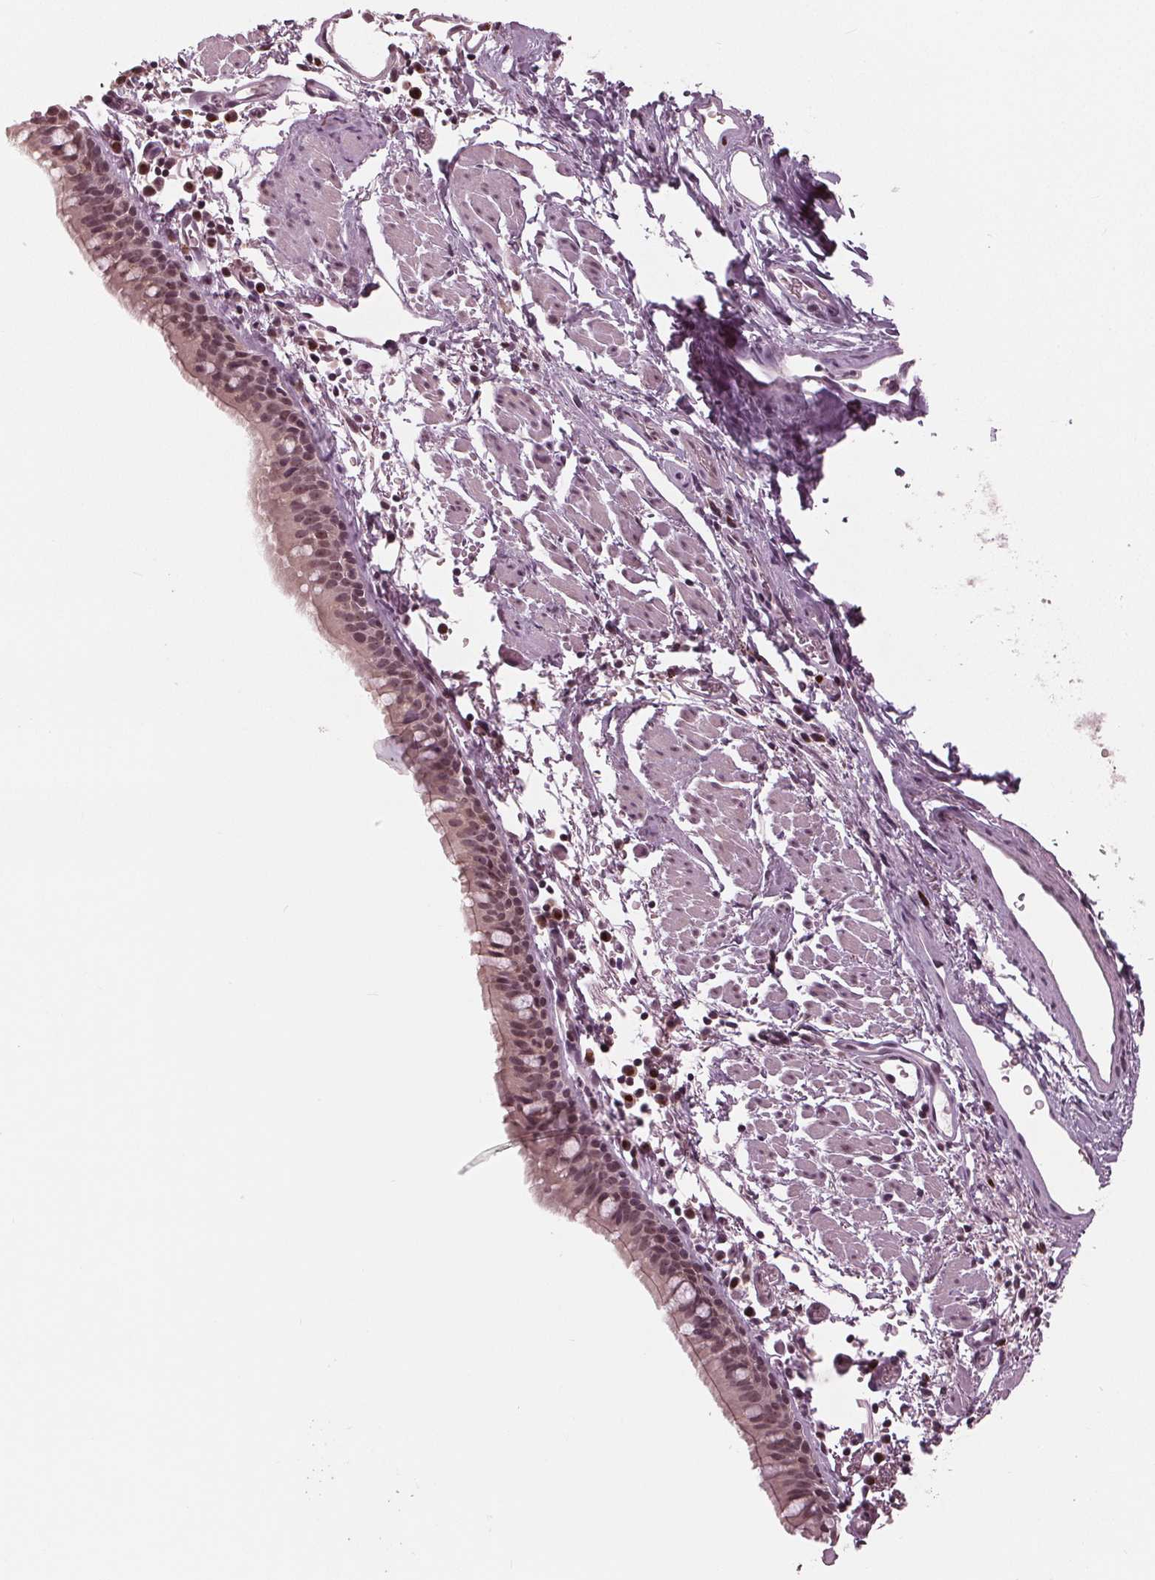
{"staining": {"intensity": "moderate", "quantity": "25%-75%", "location": "cytoplasmic/membranous,nuclear"}, "tissue": "bronchus", "cell_type": "Respiratory epithelial cells", "image_type": "normal", "snomed": [{"axis": "morphology", "description": "Normal tissue, NOS"}, {"axis": "morphology", "description": "Adenocarcinoma, NOS"}, {"axis": "topography", "description": "Bronchus"}], "caption": "Brown immunohistochemical staining in unremarkable human bronchus demonstrates moderate cytoplasmic/membranous,nuclear staining in approximately 25%-75% of respiratory epithelial cells.", "gene": "SLX4", "patient": {"sex": "male", "age": 68}}